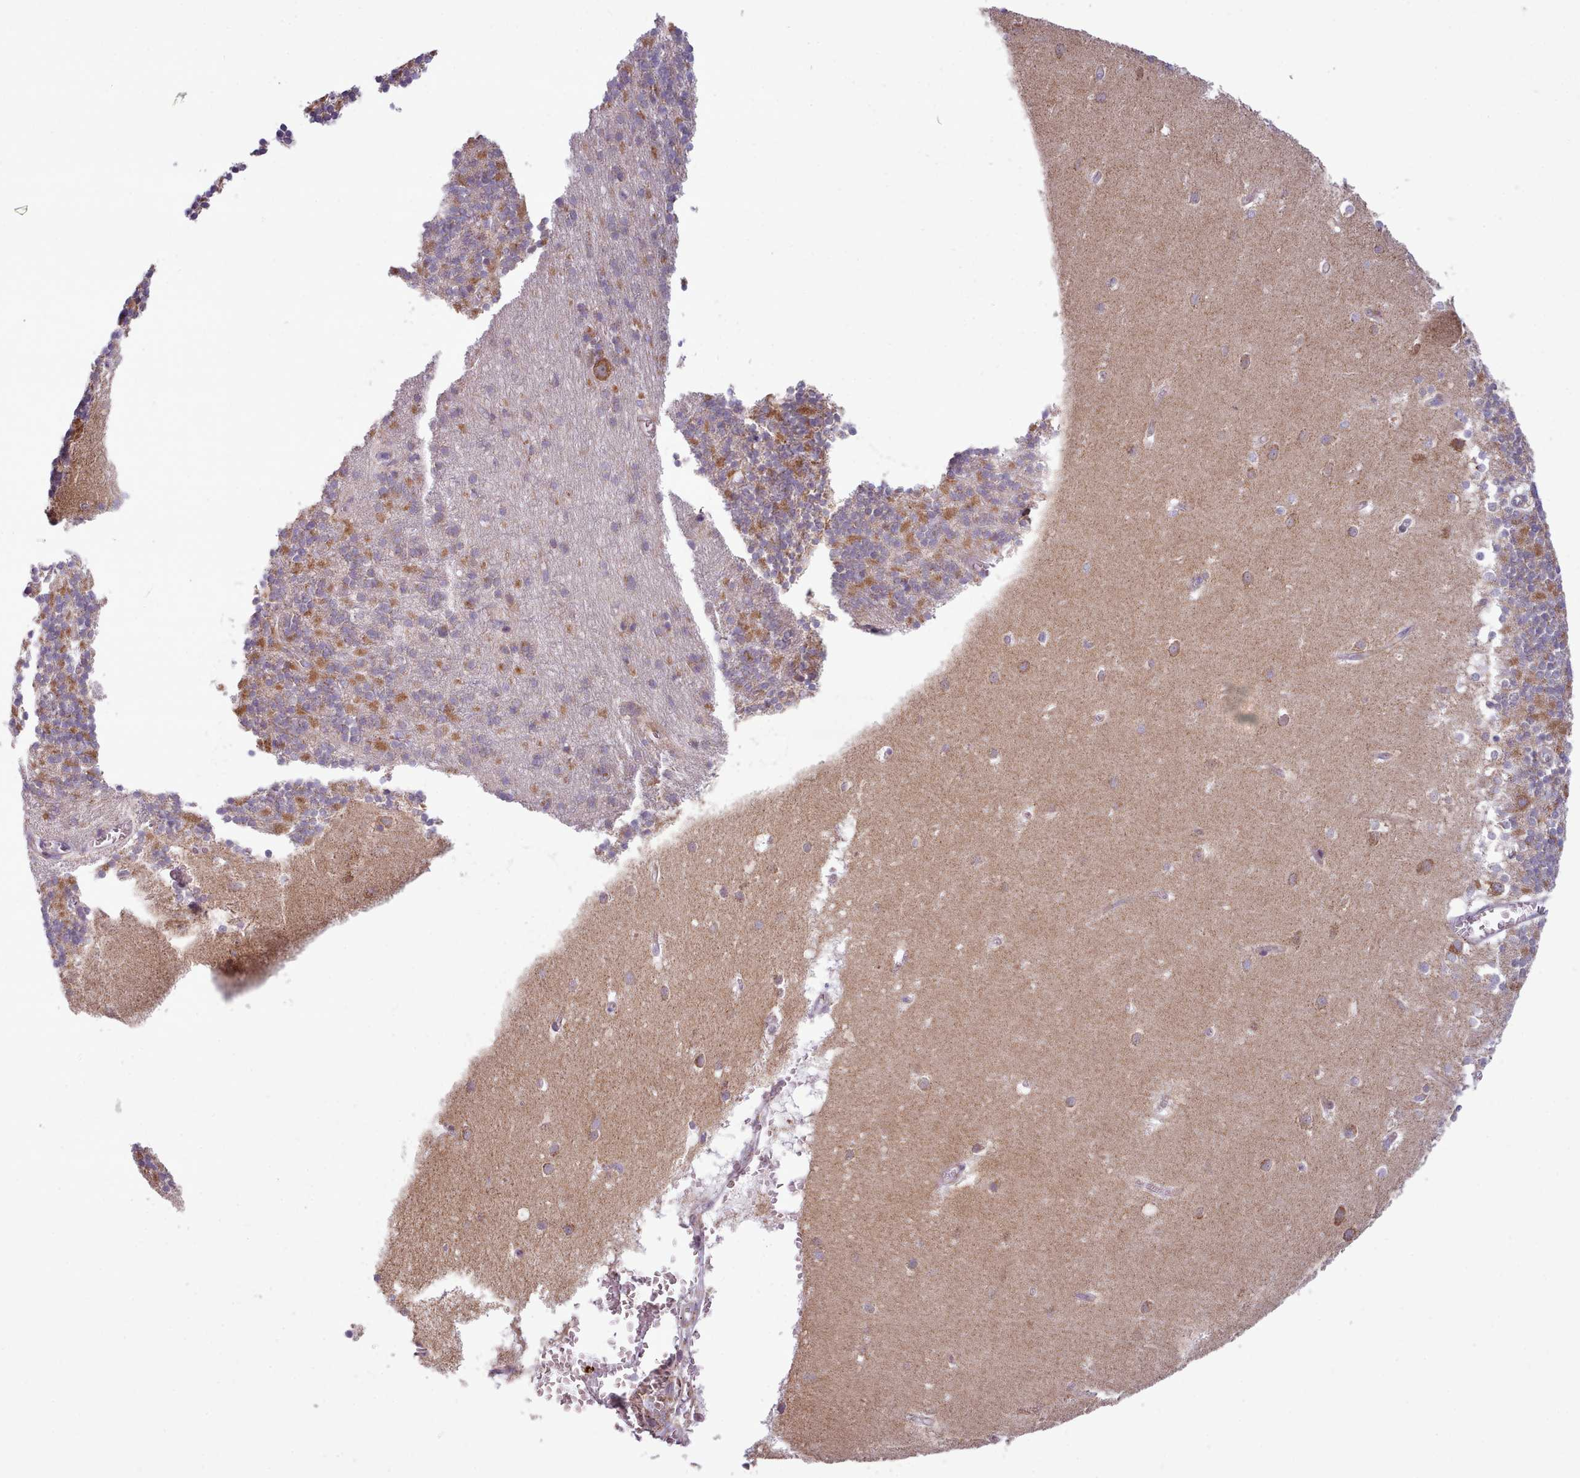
{"staining": {"intensity": "moderate", "quantity": "25%-75%", "location": "cytoplasmic/membranous"}, "tissue": "cerebellum", "cell_type": "Cells in granular layer", "image_type": "normal", "snomed": [{"axis": "morphology", "description": "Normal tissue, NOS"}, {"axis": "topography", "description": "Cerebellum"}], "caption": "Immunohistochemical staining of normal cerebellum displays 25%-75% levels of moderate cytoplasmic/membranous protein positivity in about 25%-75% of cells in granular layer. (Stains: DAB in brown, nuclei in blue, Microscopy: brightfield microscopy at high magnification).", "gene": "SRP54", "patient": {"sex": "male", "age": 54}}